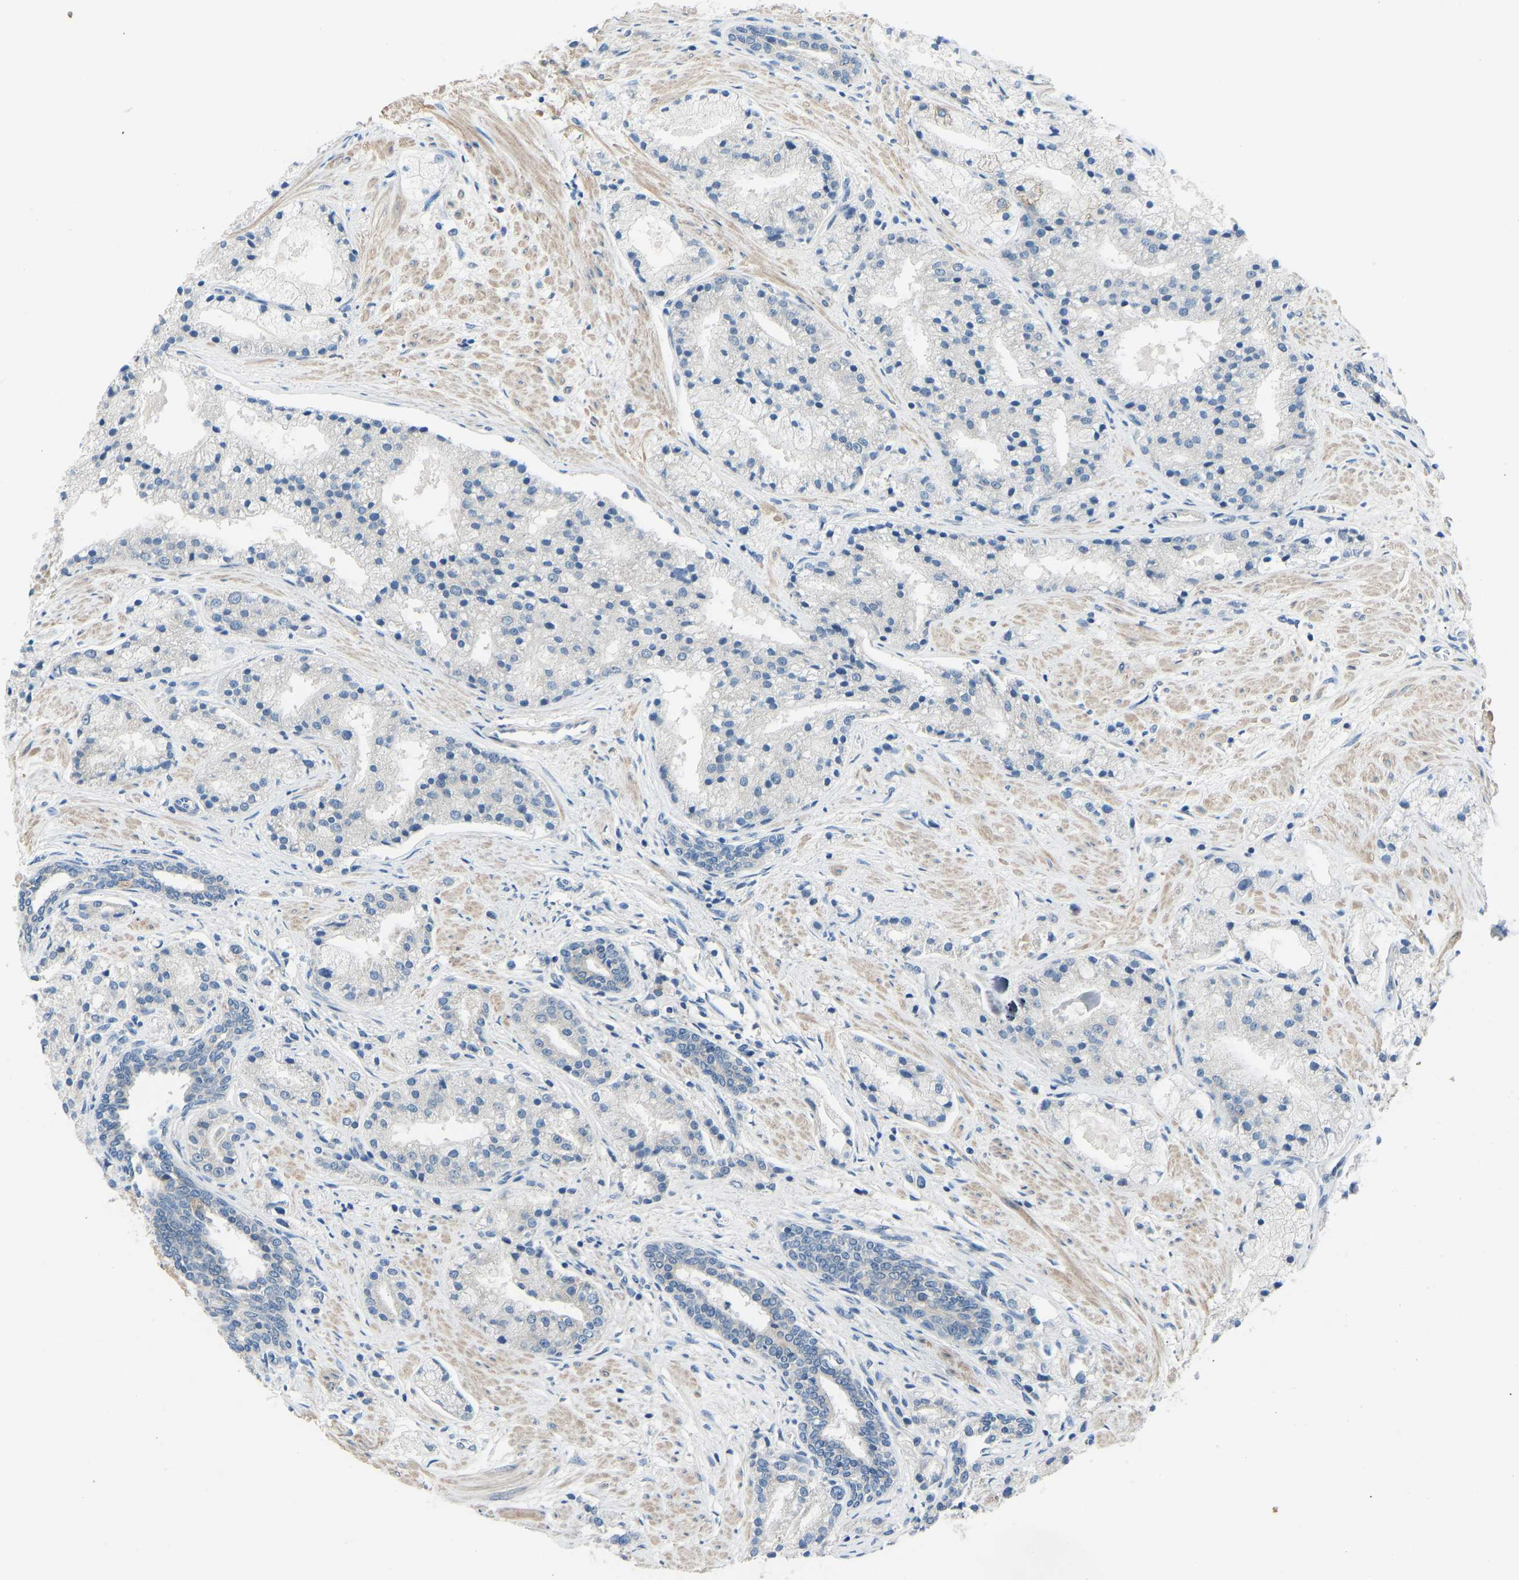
{"staining": {"intensity": "negative", "quantity": "none", "location": "none"}, "tissue": "prostate cancer", "cell_type": "Tumor cells", "image_type": "cancer", "snomed": [{"axis": "morphology", "description": "Adenocarcinoma, High grade"}, {"axis": "topography", "description": "Prostate"}], "caption": "Tumor cells show no significant protein positivity in high-grade adenocarcinoma (prostate).", "gene": "CDK2AP1", "patient": {"sex": "male", "age": 50}}